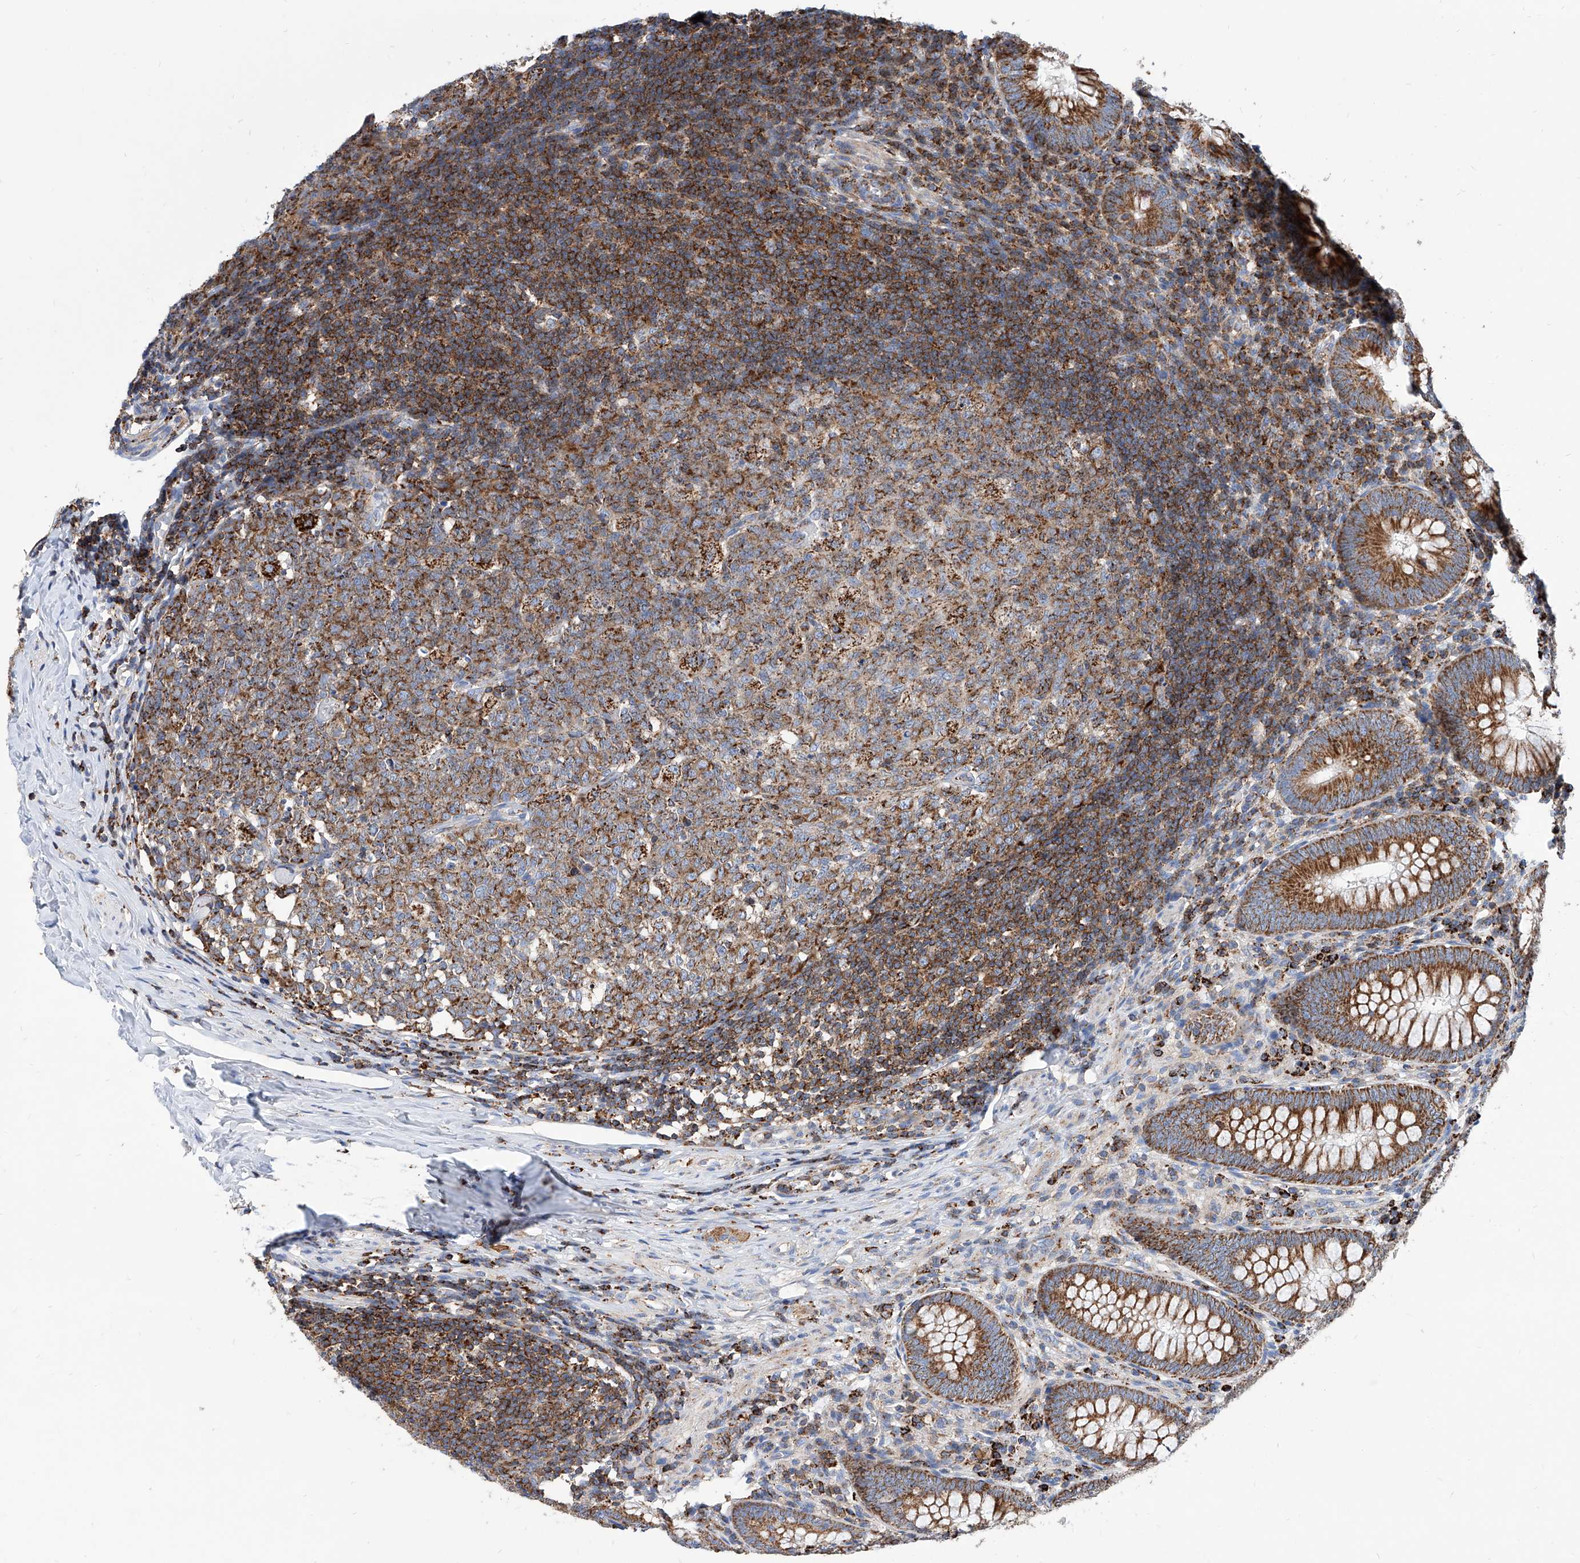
{"staining": {"intensity": "moderate", "quantity": ">75%", "location": "cytoplasmic/membranous"}, "tissue": "appendix", "cell_type": "Glandular cells", "image_type": "normal", "snomed": [{"axis": "morphology", "description": "Normal tissue, NOS"}, {"axis": "topography", "description": "Appendix"}], "caption": "Glandular cells display medium levels of moderate cytoplasmic/membranous positivity in about >75% of cells in benign human appendix. (Stains: DAB in brown, nuclei in blue, Microscopy: brightfield microscopy at high magnification).", "gene": "CPNE5", "patient": {"sex": "male", "age": 14}}